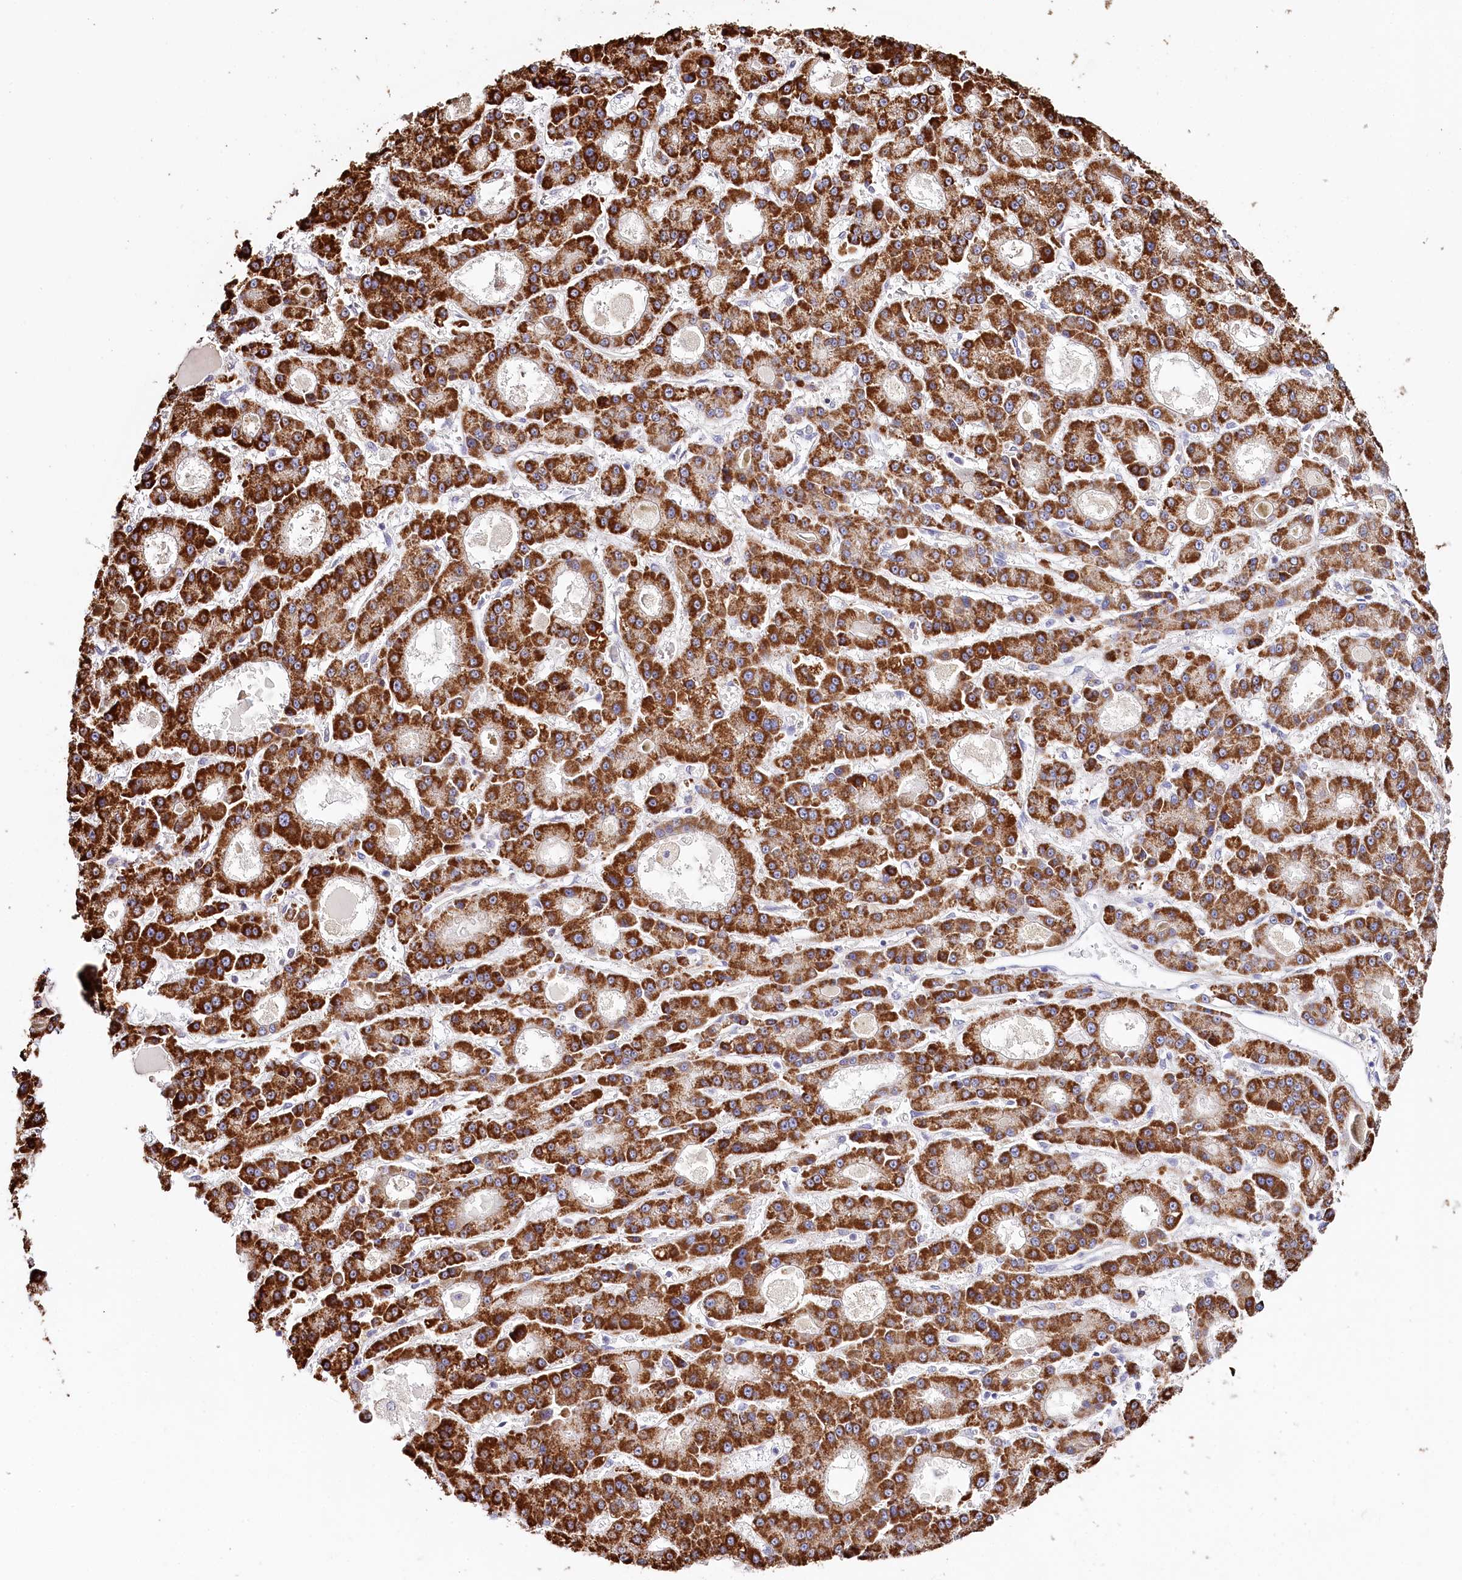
{"staining": {"intensity": "strong", "quantity": ">75%", "location": "cytoplasmic/membranous"}, "tissue": "liver cancer", "cell_type": "Tumor cells", "image_type": "cancer", "snomed": [{"axis": "morphology", "description": "Carcinoma, Hepatocellular, NOS"}, {"axis": "topography", "description": "Liver"}], "caption": "Immunohistochemistry (IHC) image of human liver cancer (hepatocellular carcinoma) stained for a protein (brown), which reveals high levels of strong cytoplasmic/membranous positivity in about >75% of tumor cells.", "gene": "DAPK1", "patient": {"sex": "male", "age": 70}}